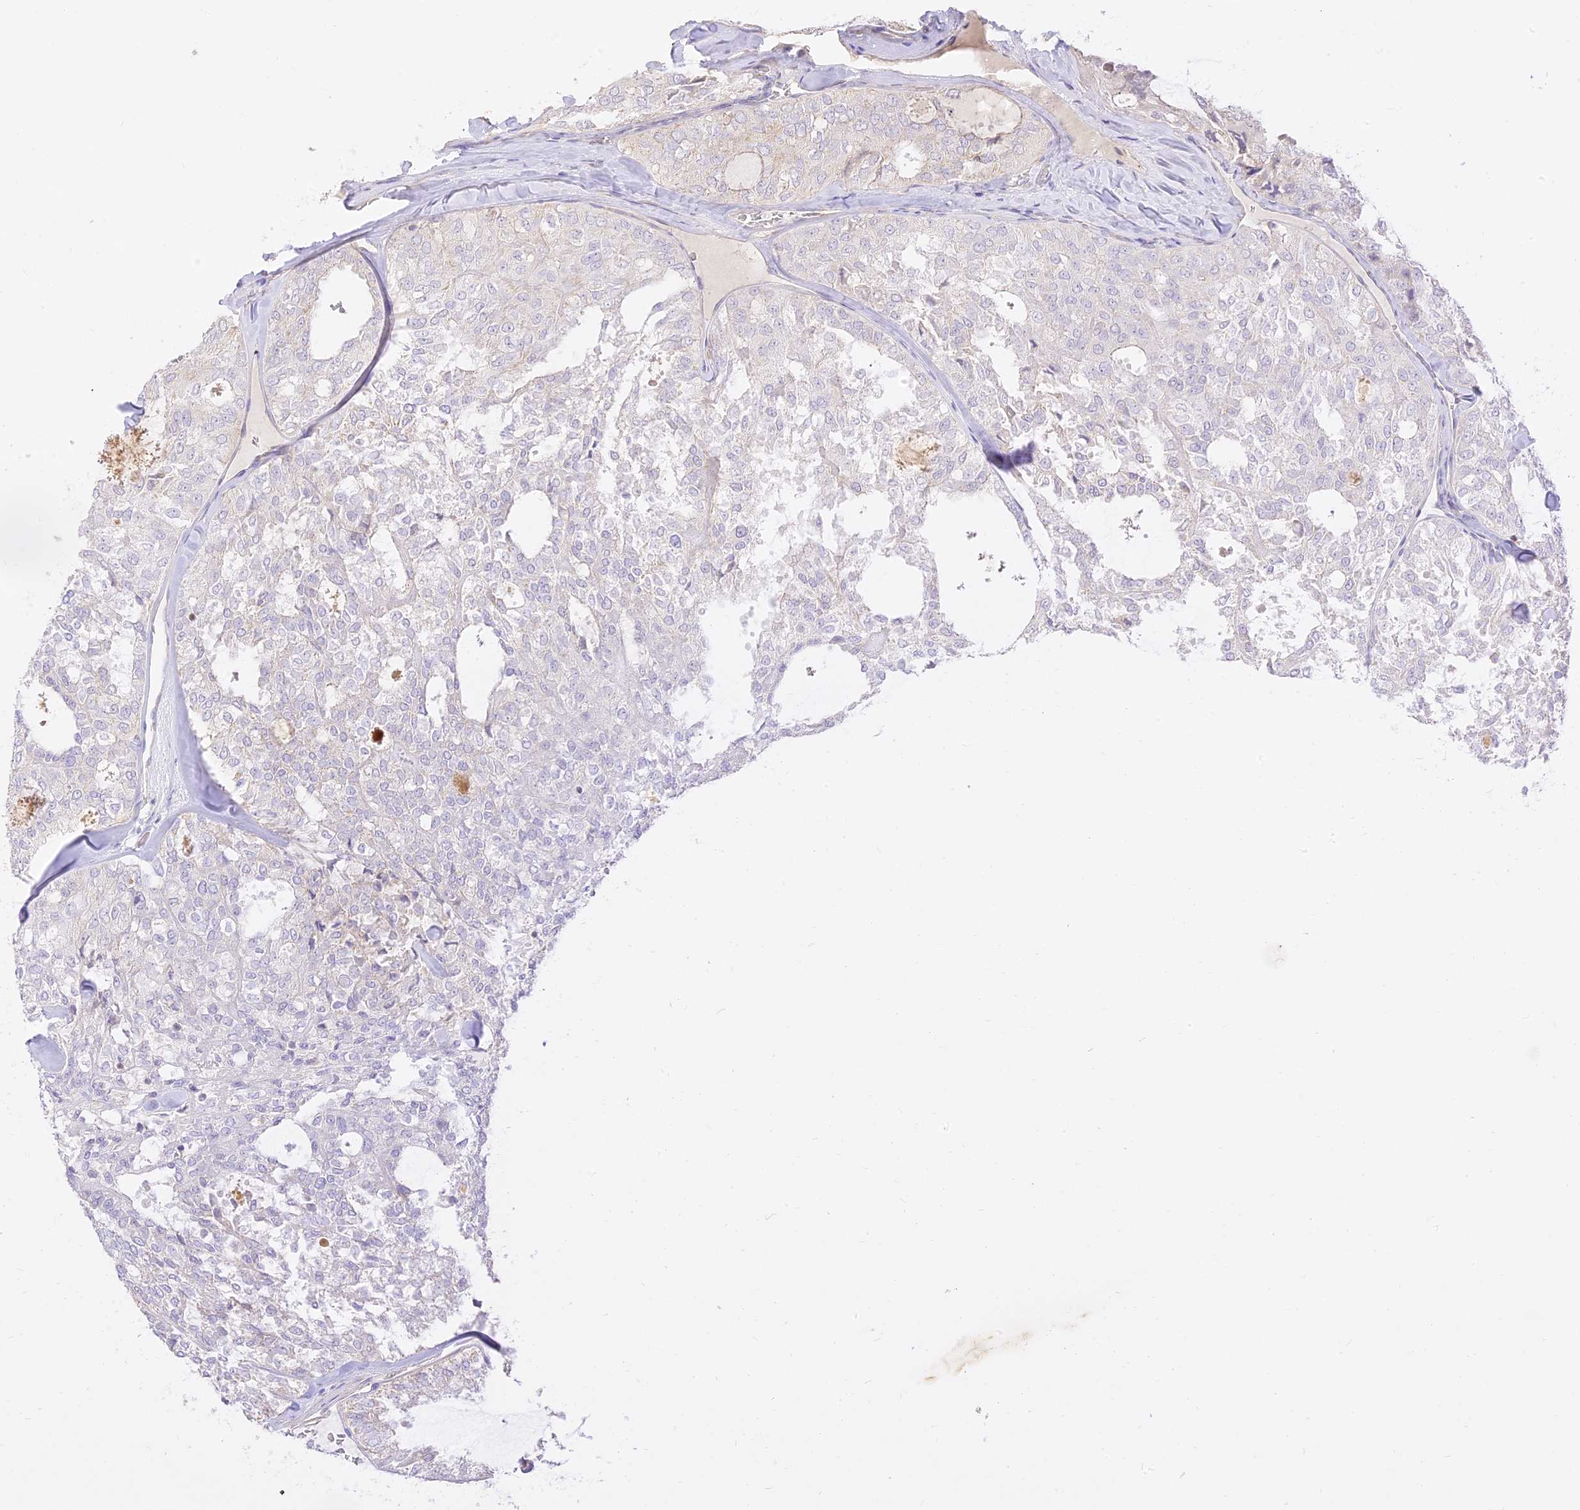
{"staining": {"intensity": "negative", "quantity": "none", "location": "none"}, "tissue": "thyroid cancer", "cell_type": "Tumor cells", "image_type": "cancer", "snomed": [{"axis": "morphology", "description": "Follicular adenoma carcinoma, NOS"}, {"axis": "topography", "description": "Thyroid gland"}], "caption": "A histopathology image of human follicular adenoma carcinoma (thyroid) is negative for staining in tumor cells. (DAB (3,3'-diaminobenzidine) immunohistochemistry, high magnification).", "gene": "LRRC15", "patient": {"sex": "male", "age": 75}}